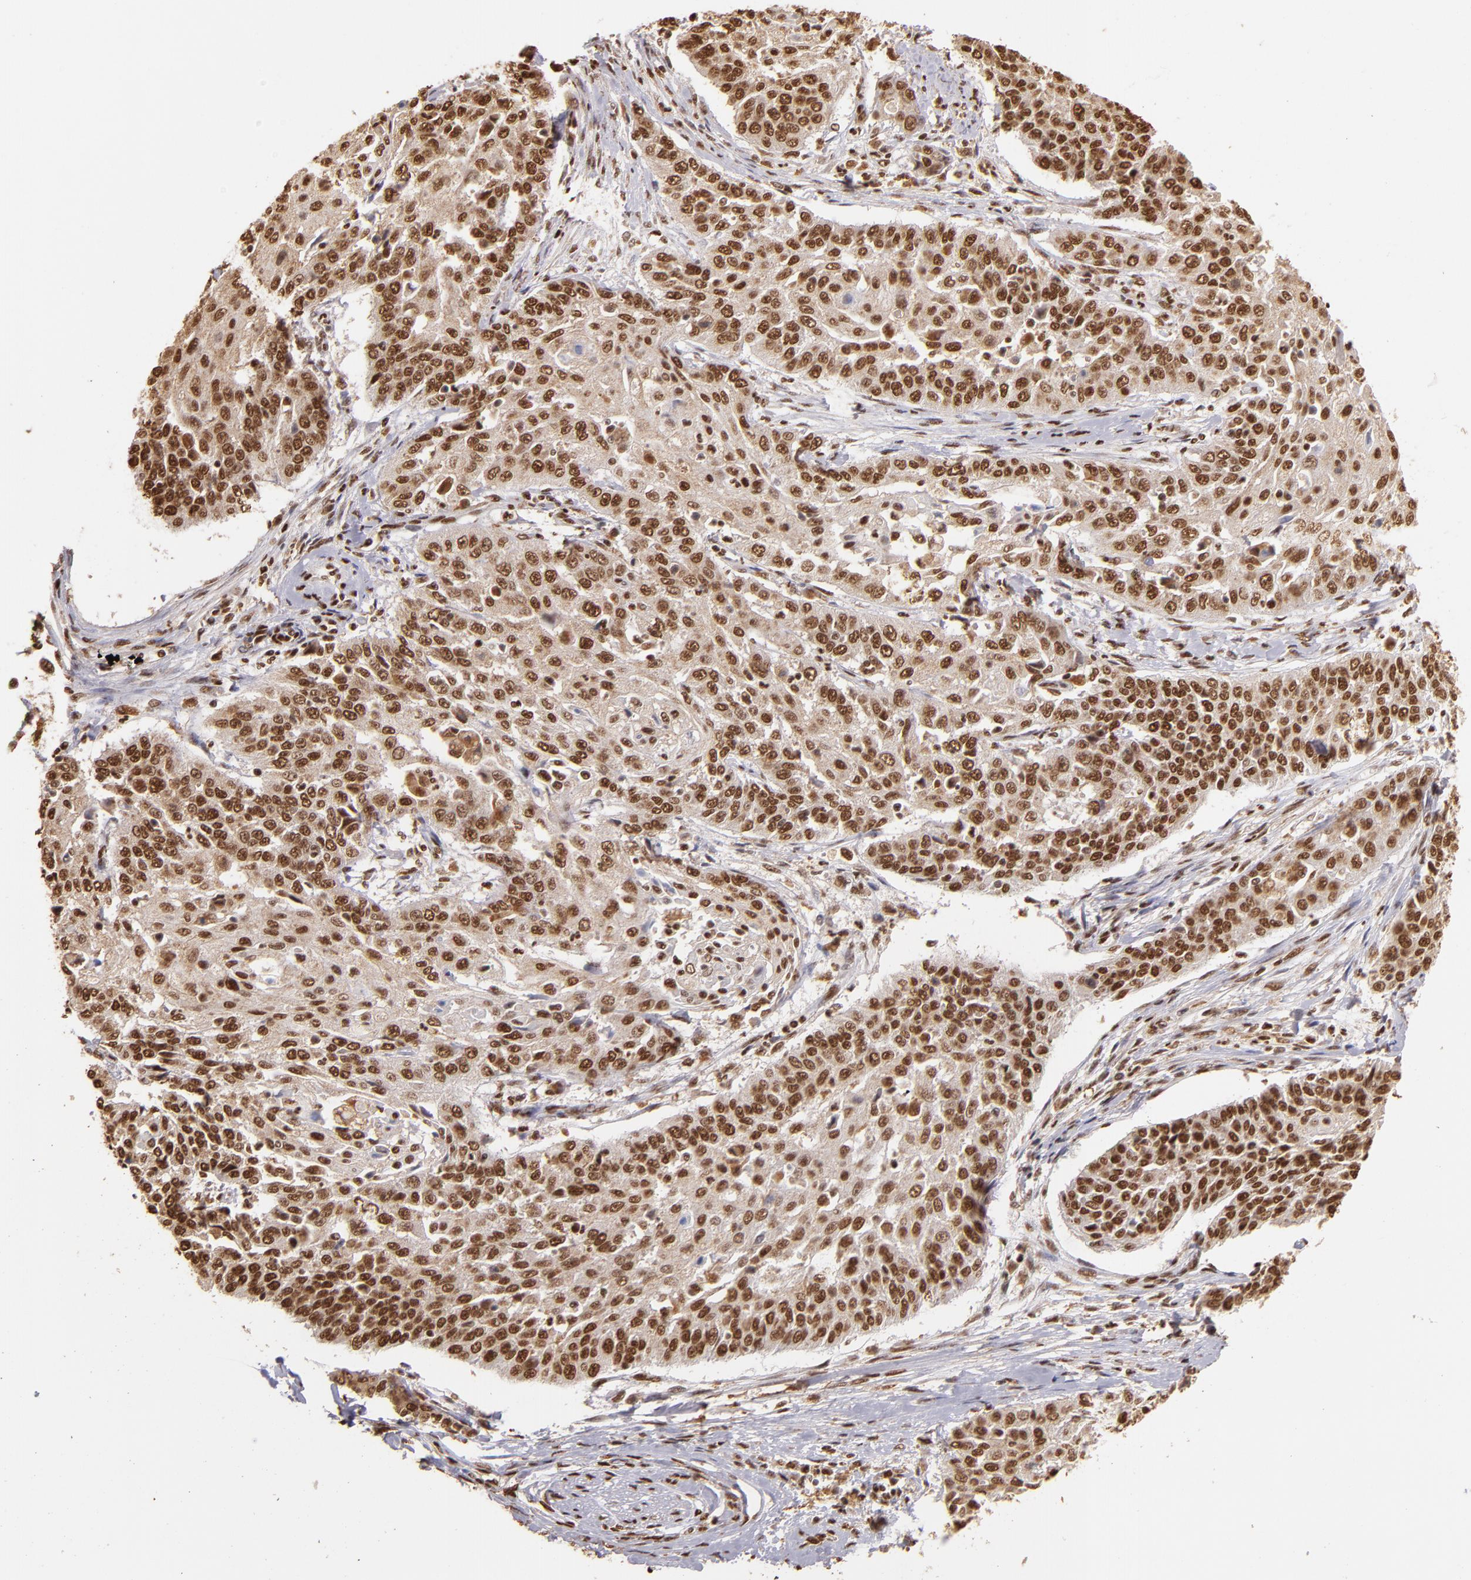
{"staining": {"intensity": "moderate", "quantity": ">75%", "location": "cytoplasmic/membranous,nuclear"}, "tissue": "cervical cancer", "cell_type": "Tumor cells", "image_type": "cancer", "snomed": [{"axis": "morphology", "description": "Squamous cell carcinoma, NOS"}, {"axis": "topography", "description": "Cervix"}], "caption": "A medium amount of moderate cytoplasmic/membranous and nuclear staining is identified in approximately >75% of tumor cells in cervical cancer tissue.", "gene": "SP1", "patient": {"sex": "female", "age": 64}}